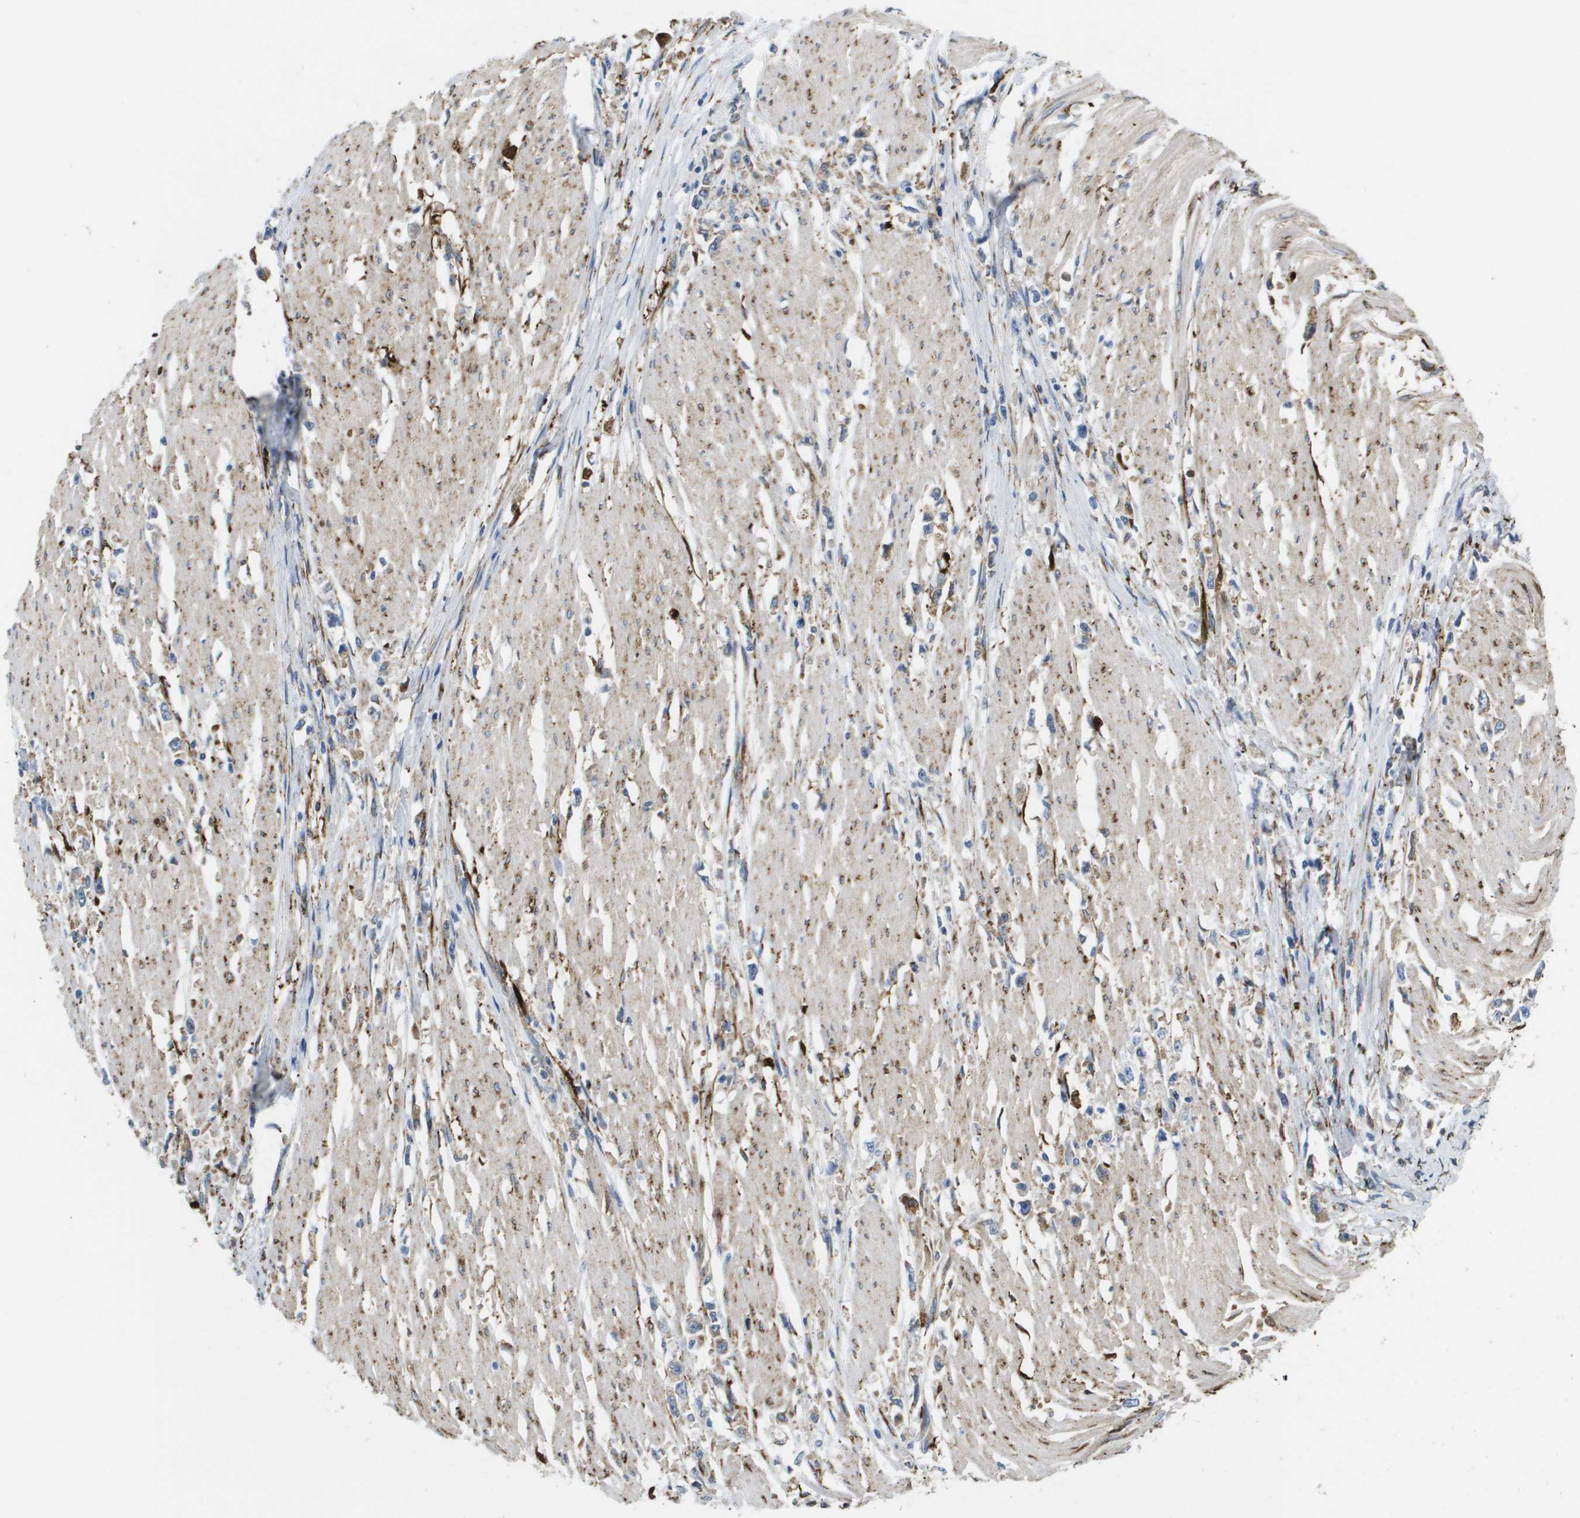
{"staining": {"intensity": "moderate", "quantity": "<25%", "location": "cytoplasmic/membranous"}, "tissue": "stomach cancer", "cell_type": "Tumor cells", "image_type": "cancer", "snomed": [{"axis": "morphology", "description": "Adenocarcinoma, NOS"}, {"axis": "topography", "description": "Stomach"}], "caption": "A photomicrograph of human stomach cancer (adenocarcinoma) stained for a protein reveals moderate cytoplasmic/membranous brown staining in tumor cells.", "gene": "ST3GAL2", "patient": {"sex": "female", "age": 59}}